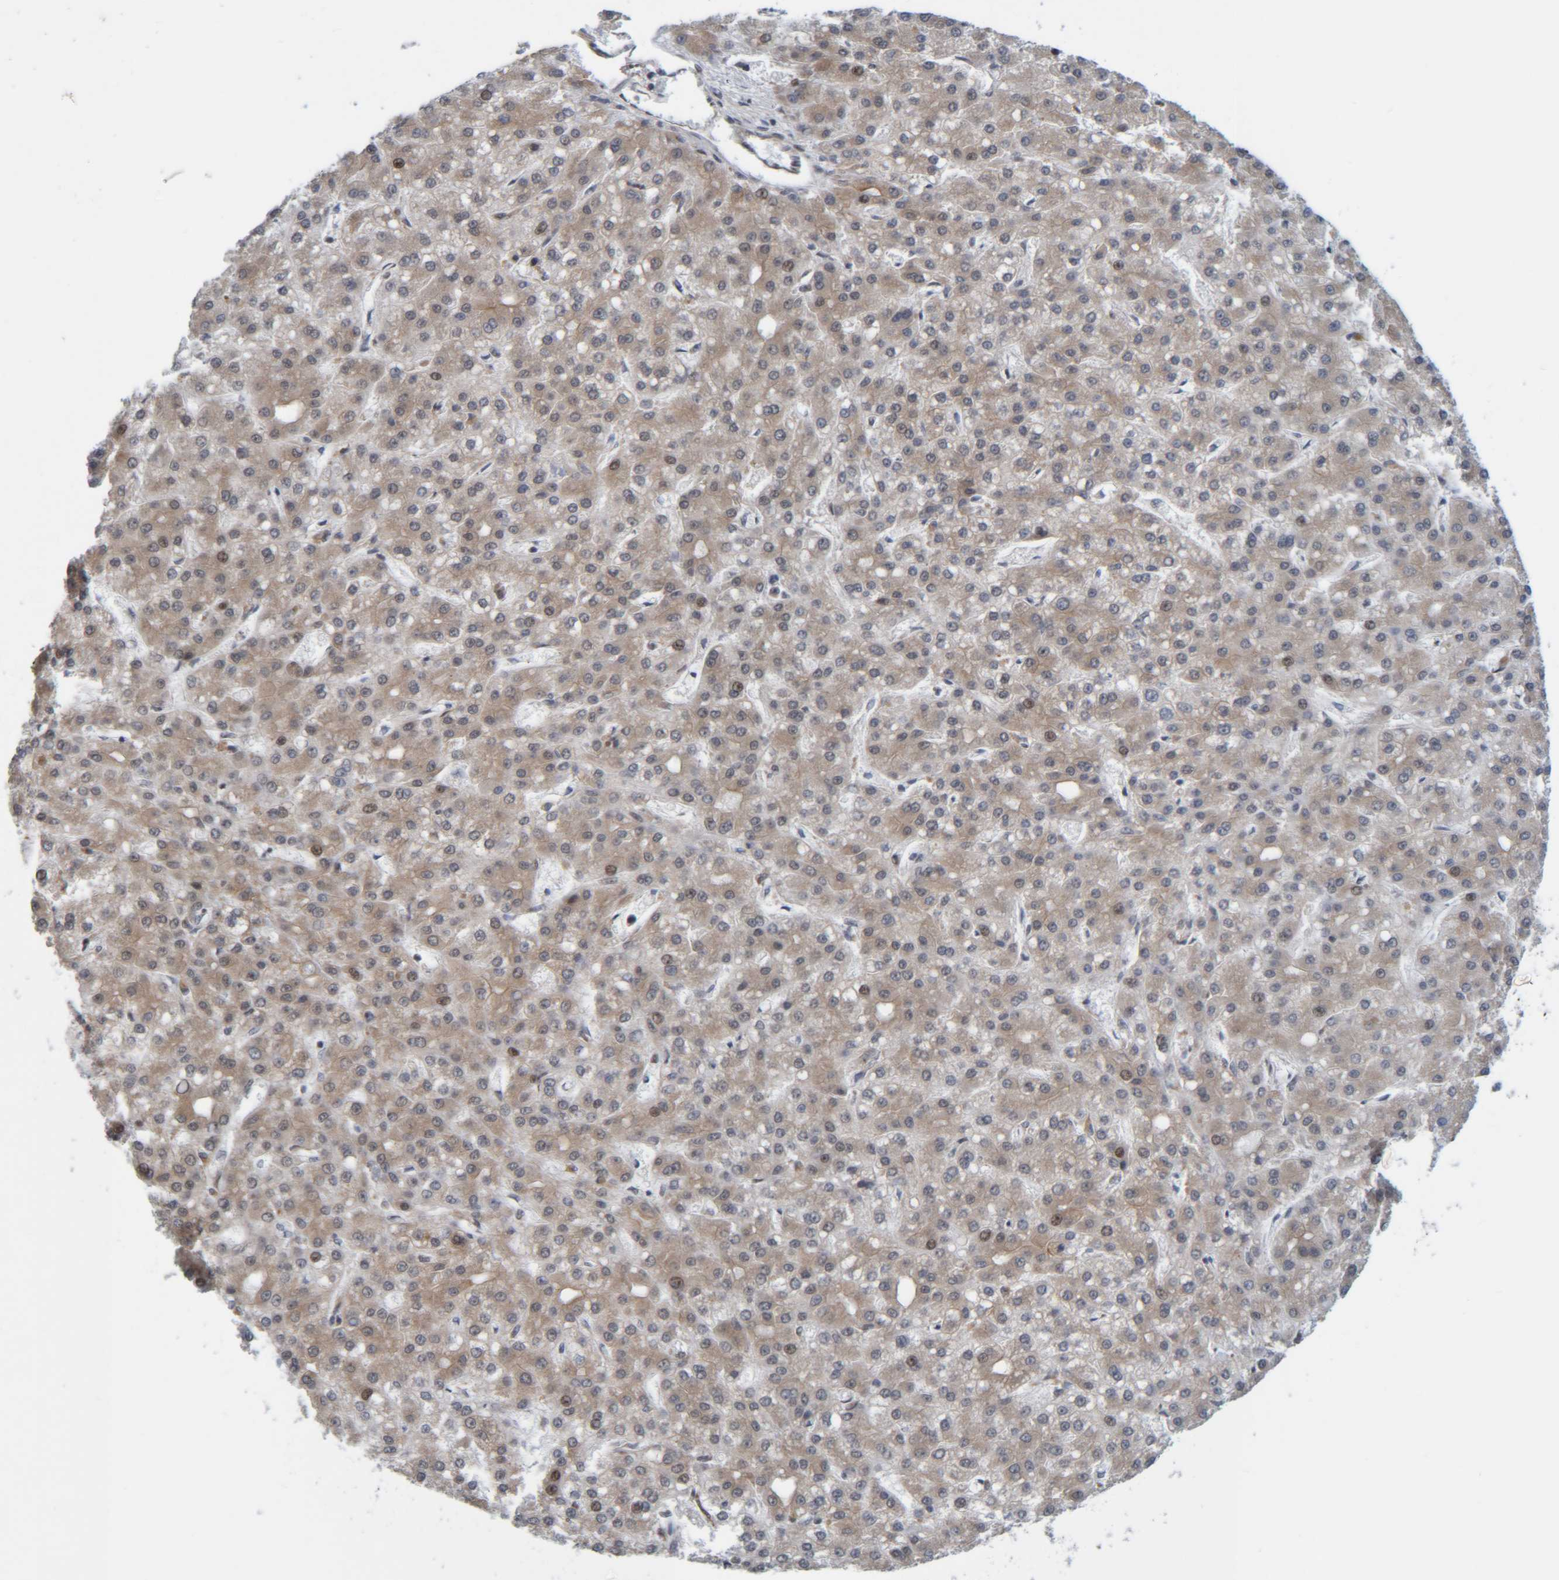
{"staining": {"intensity": "weak", "quantity": ">75%", "location": "cytoplasmic/membranous,nuclear"}, "tissue": "liver cancer", "cell_type": "Tumor cells", "image_type": "cancer", "snomed": [{"axis": "morphology", "description": "Carcinoma, Hepatocellular, NOS"}, {"axis": "topography", "description": "Liver"}], "caption": "Immunohistochemistry of human liver hepatocellular carcinoma exhibits low levels of weak cytoplasmic/membranous and nuclear staining in approximately >75% of tumor cells. The protein of interest is shown in brown color, while the nuclei are stained blue.", "gene": "CCDC57", "patient": {"sex": "male", "age": 67}}